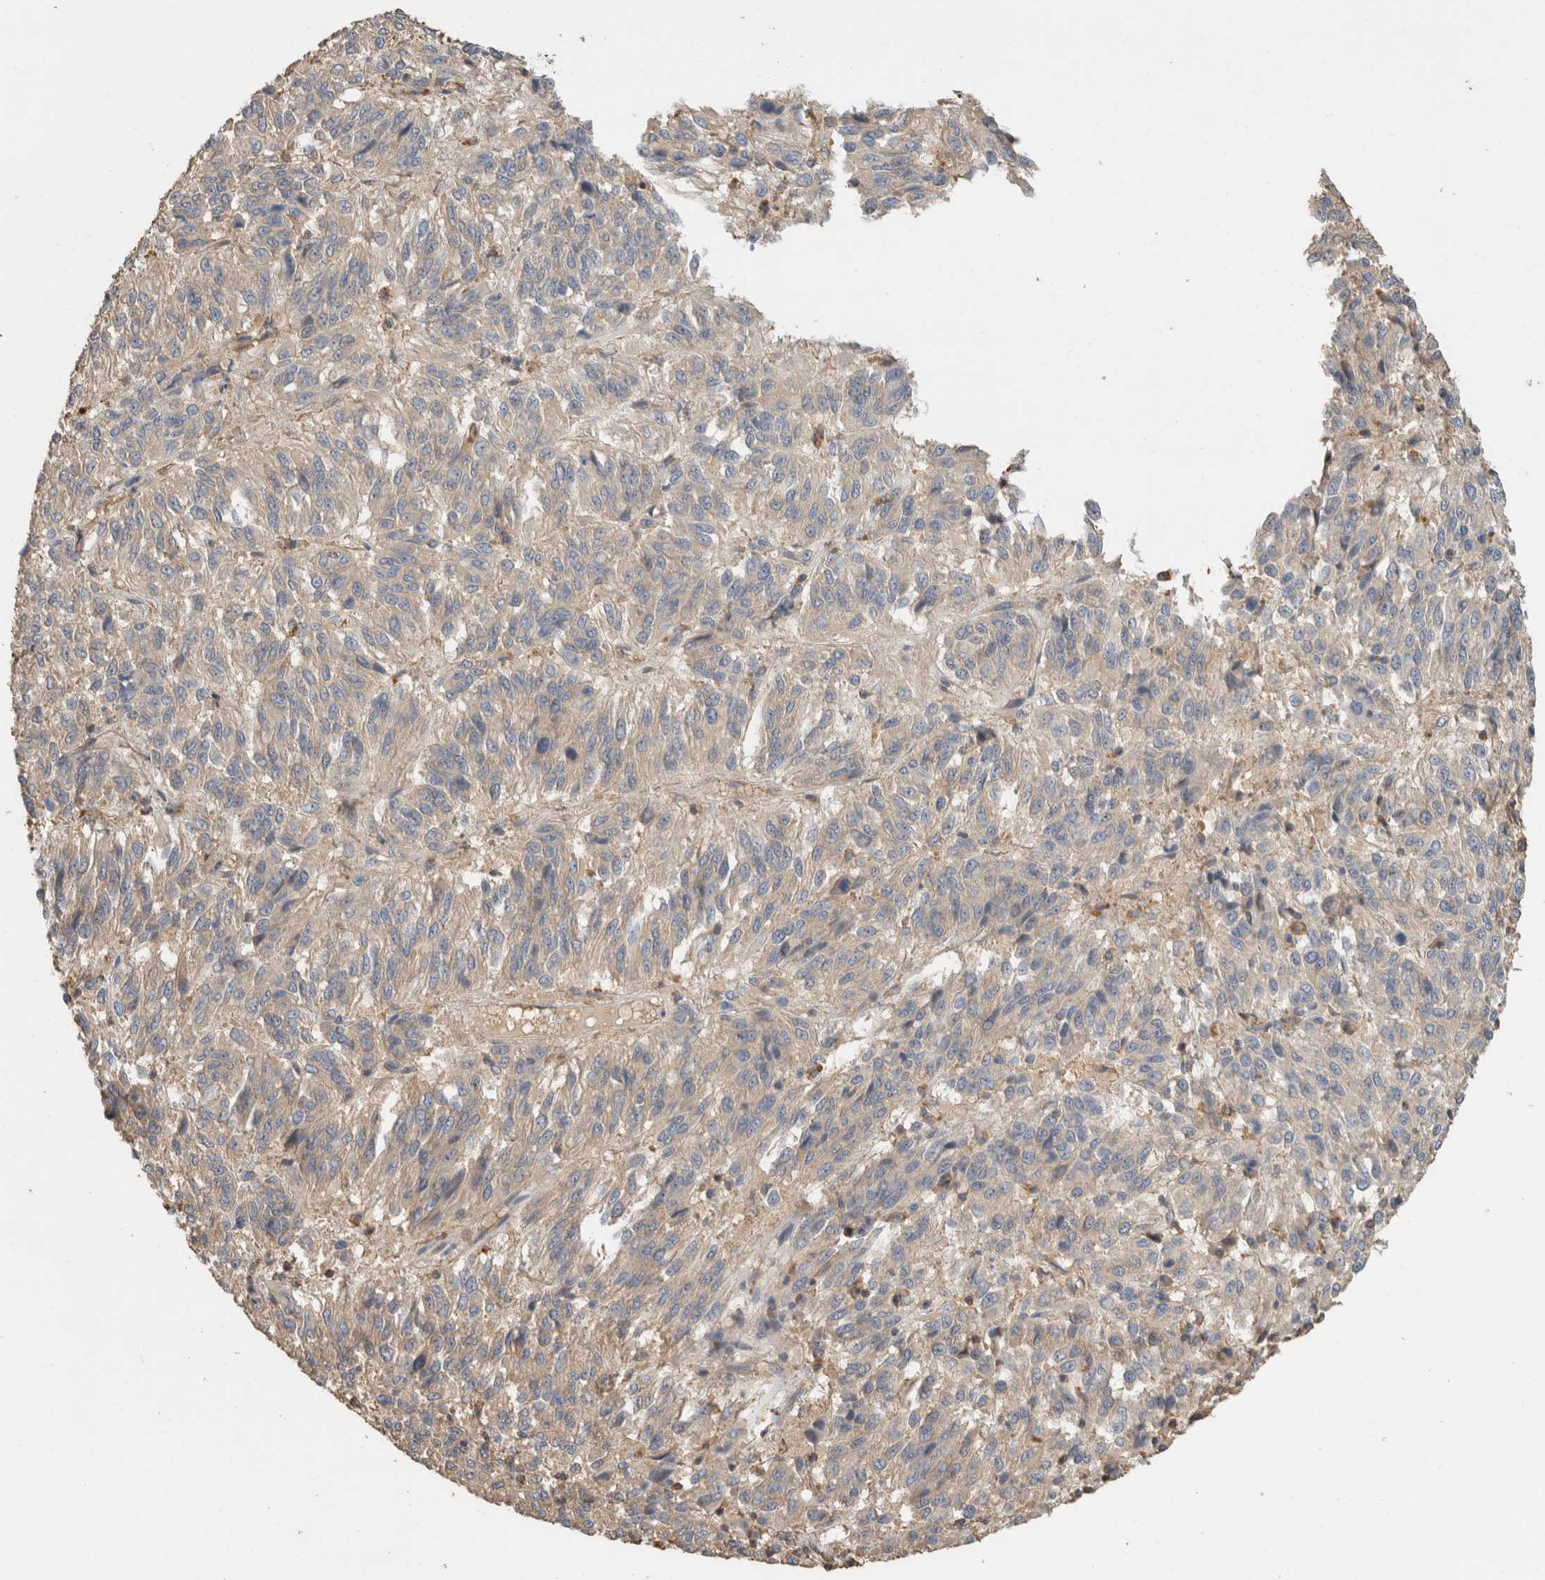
{"staining": {"intensity": "negative", "quantity": "none", "location": "none"}, "tissue": "melanoma", "cell_type": "Tumor cells", "image_type": "cancer", "snomed": [{"axis": "morphology", "description": "Malignant melanoma, Metastatic site"}, {"axis": "topography", "description": "Lung"}], "caption": "The immunohistochemistry micrograph has no significant expression in tumor cells of malignant melanoma (metastatic site) tissue.", "gene": "EIF4G3", "patient": {"sex": "male", "age": 64}}